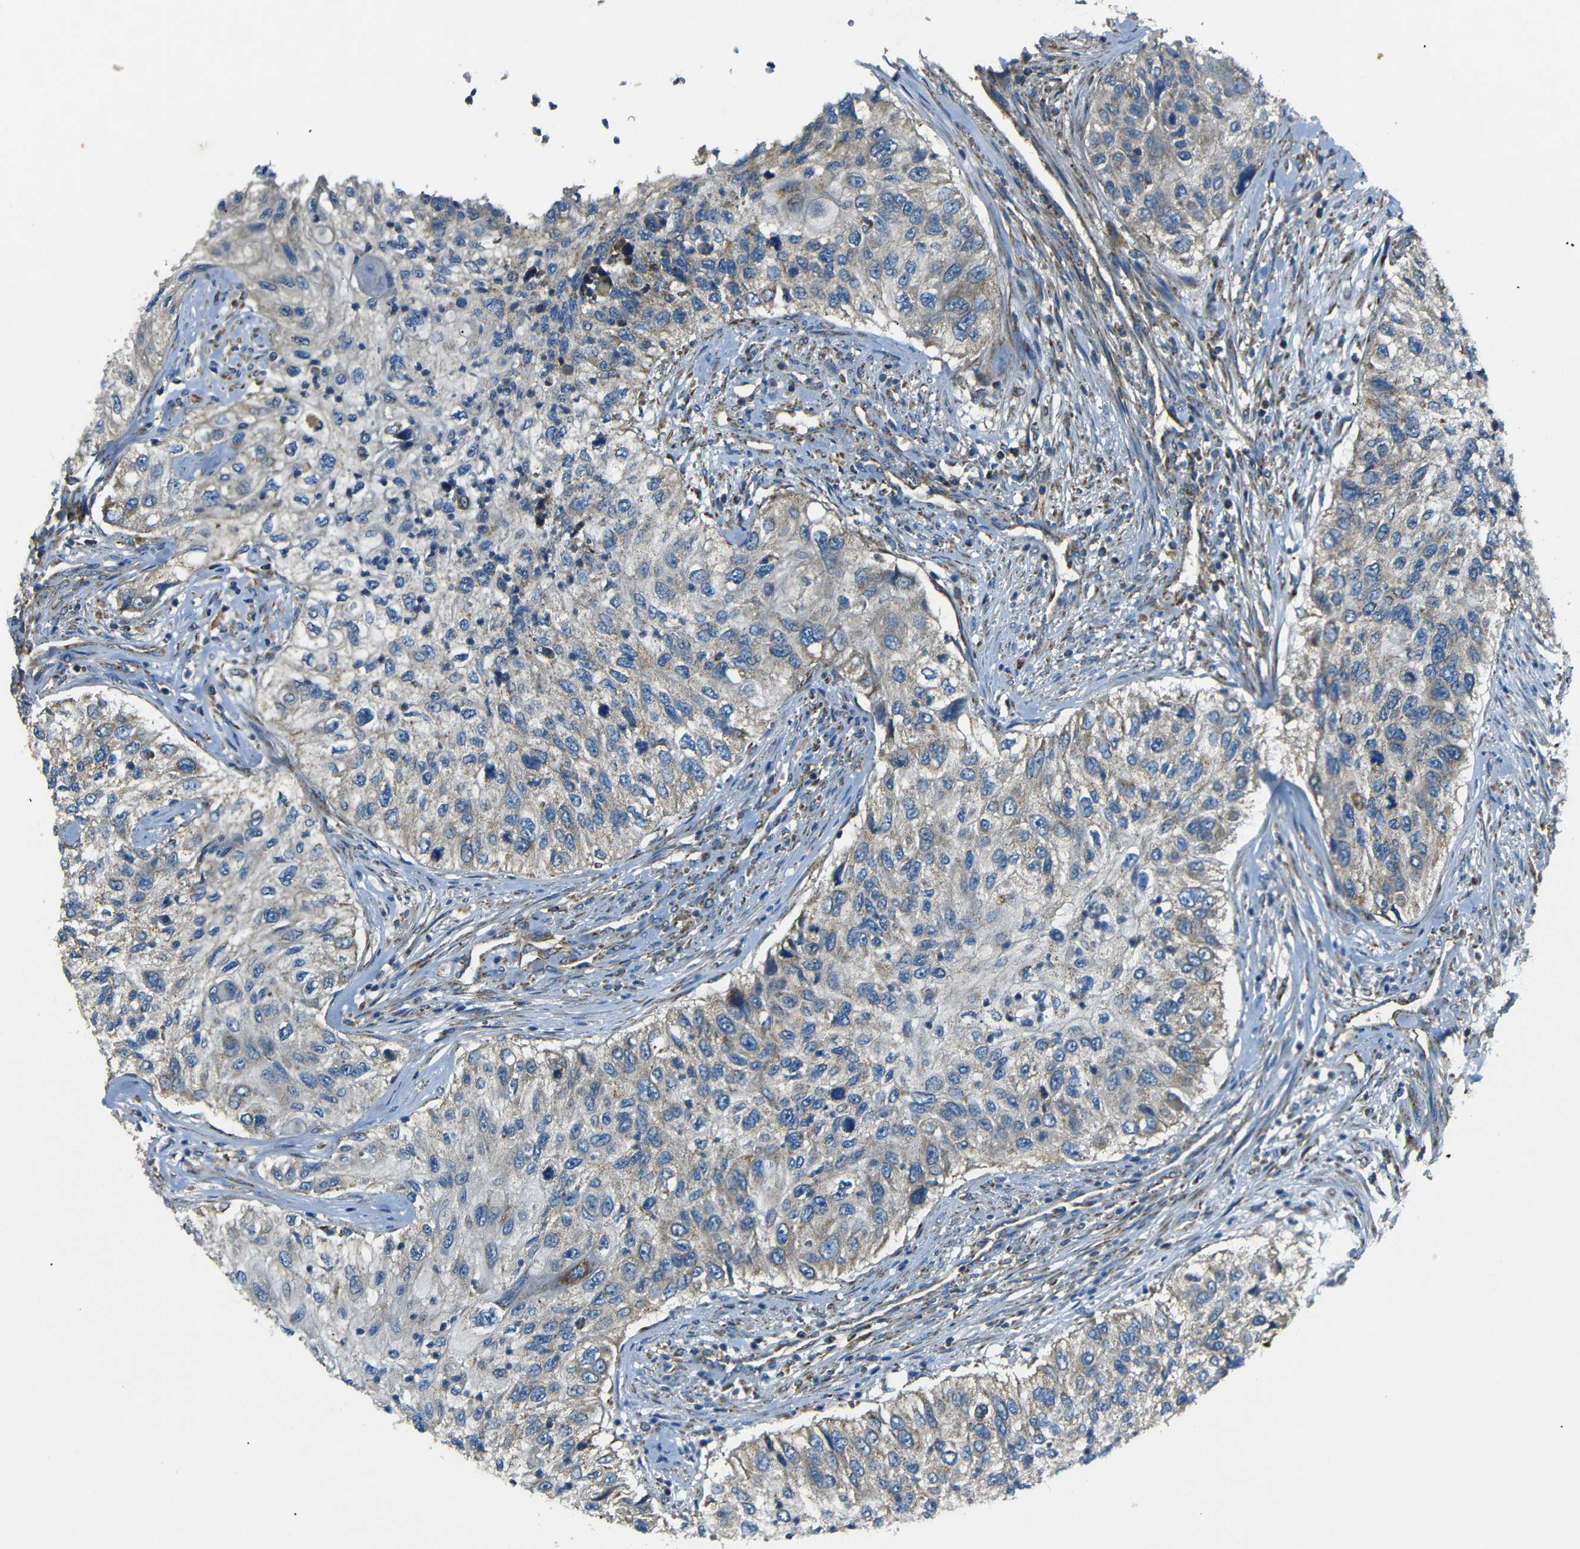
{"staining": {"intensity": "weak", "quantity": ">75%", "location": "cytoplasmic/membranous"}, "tissue": "urothelial cancer", "cell_type": "Tumor cells", "image_type": "cancer", "snomed": [{"axis": "morphology", "description": "Urothelial carcinoma, High grade"}, {"axis": "topography", "description": "Urinary bladder"}], "caption": "Immunohistochemistry (IHC) image of neoplastic tissue: human urothelial cancer stained using IHC displays low levels of weak protein expression localized specifically in the cytoplasmic/membranous of tumor cells, appearing as a cytoplasmic/membranous brown color.", "gene": "NETO2", "patient": {"sex": "female", "age": 60}}